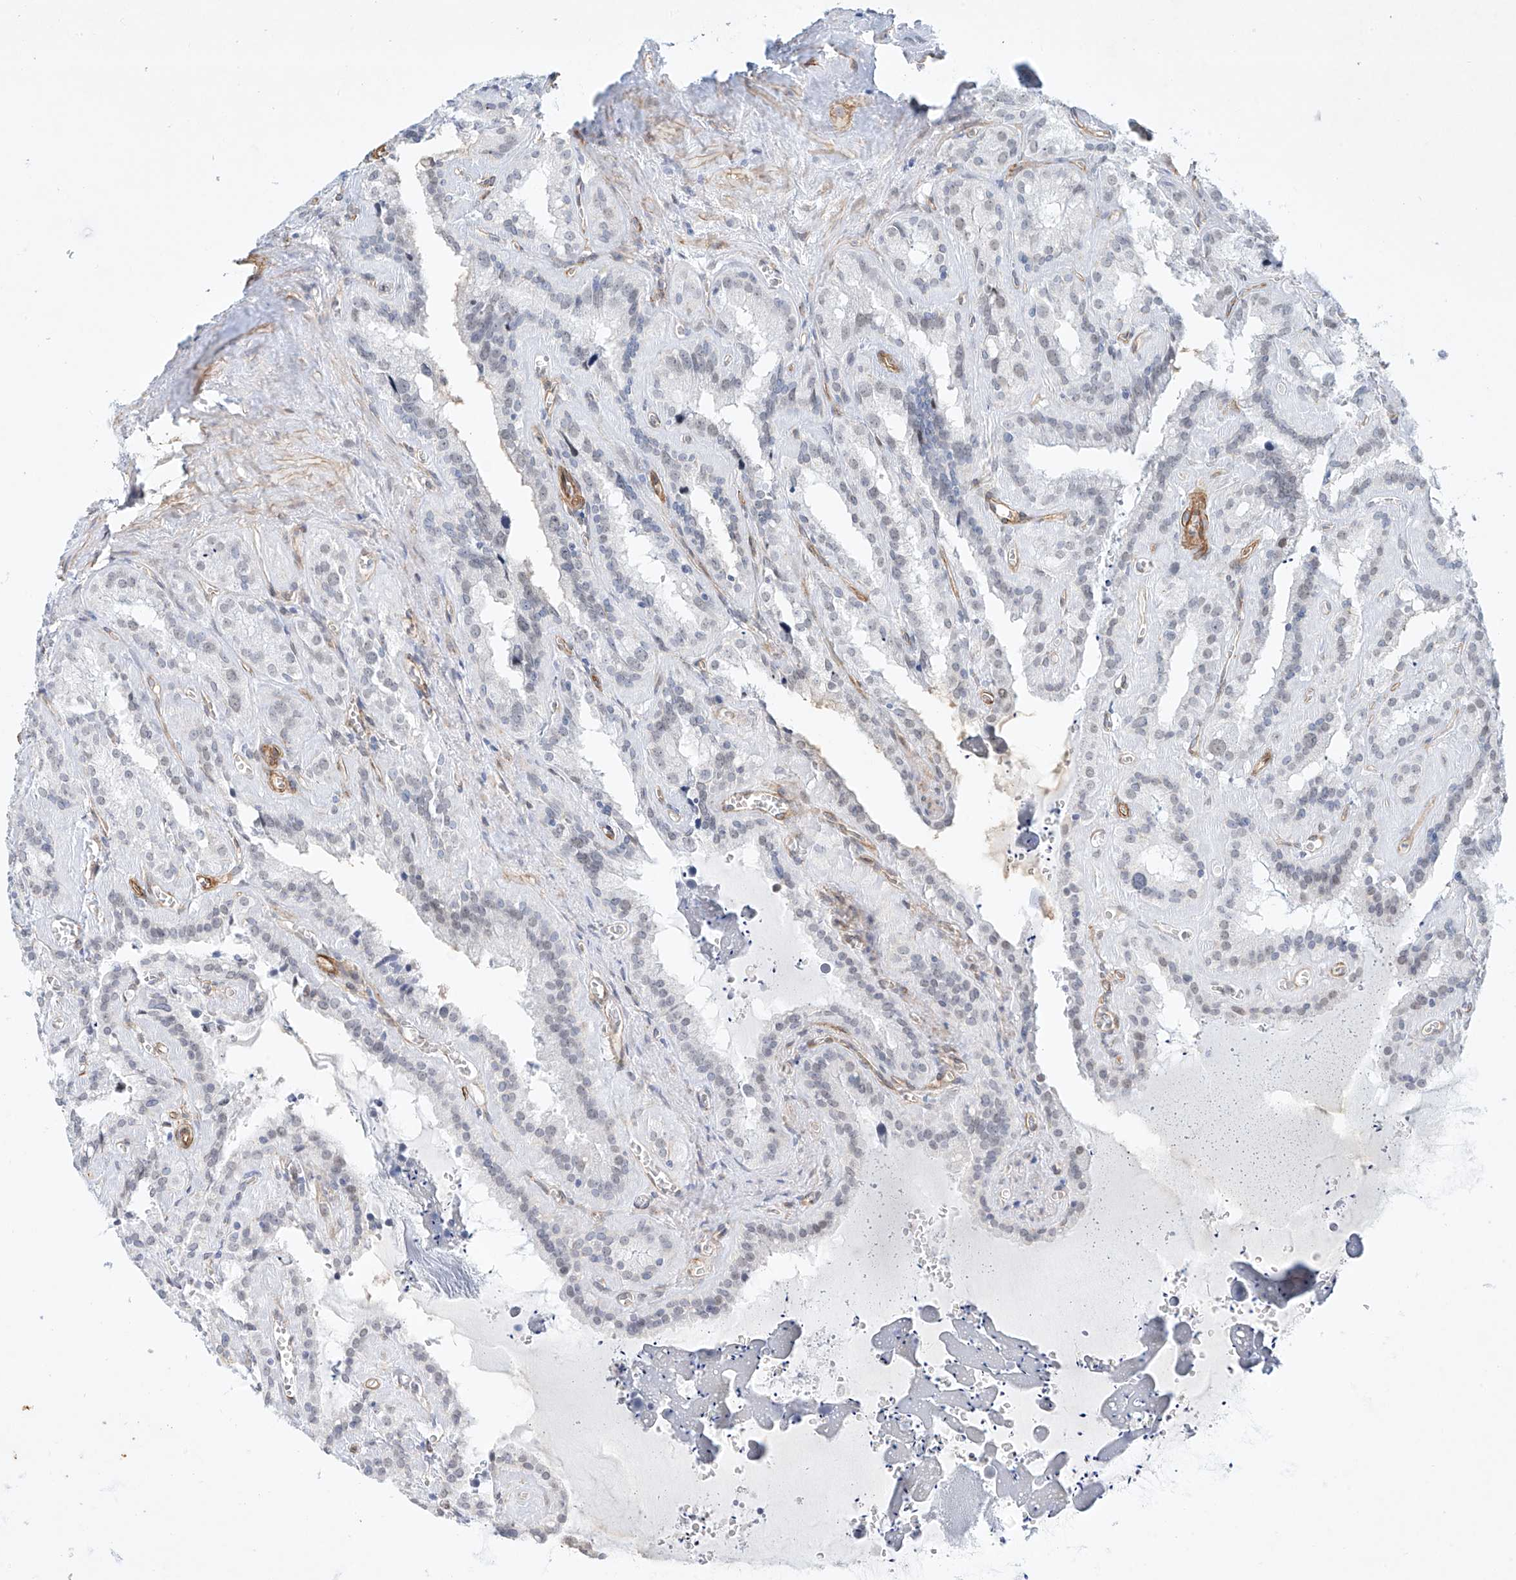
{"staining": {"intensity": "negative", "quantity": "none", "location": "none"}, "tissue": "seminal vesicle", "cell_type": "Glandular cells", "image_type": "normal", "snomed": [{"axis": "morphology", "description": "Normal tissue, NOS"}, {"axis": "topography", "description": "Prostate"}, {"axis": "topography", "description": "Seminal veicle"}], "caption": "This is a image of immunohistochemistry staining of benign seminal vesicle, which shows no positivity in glandular cells.", "gene": "REEP2", "patient": {"sex": "male", "age": 59}}